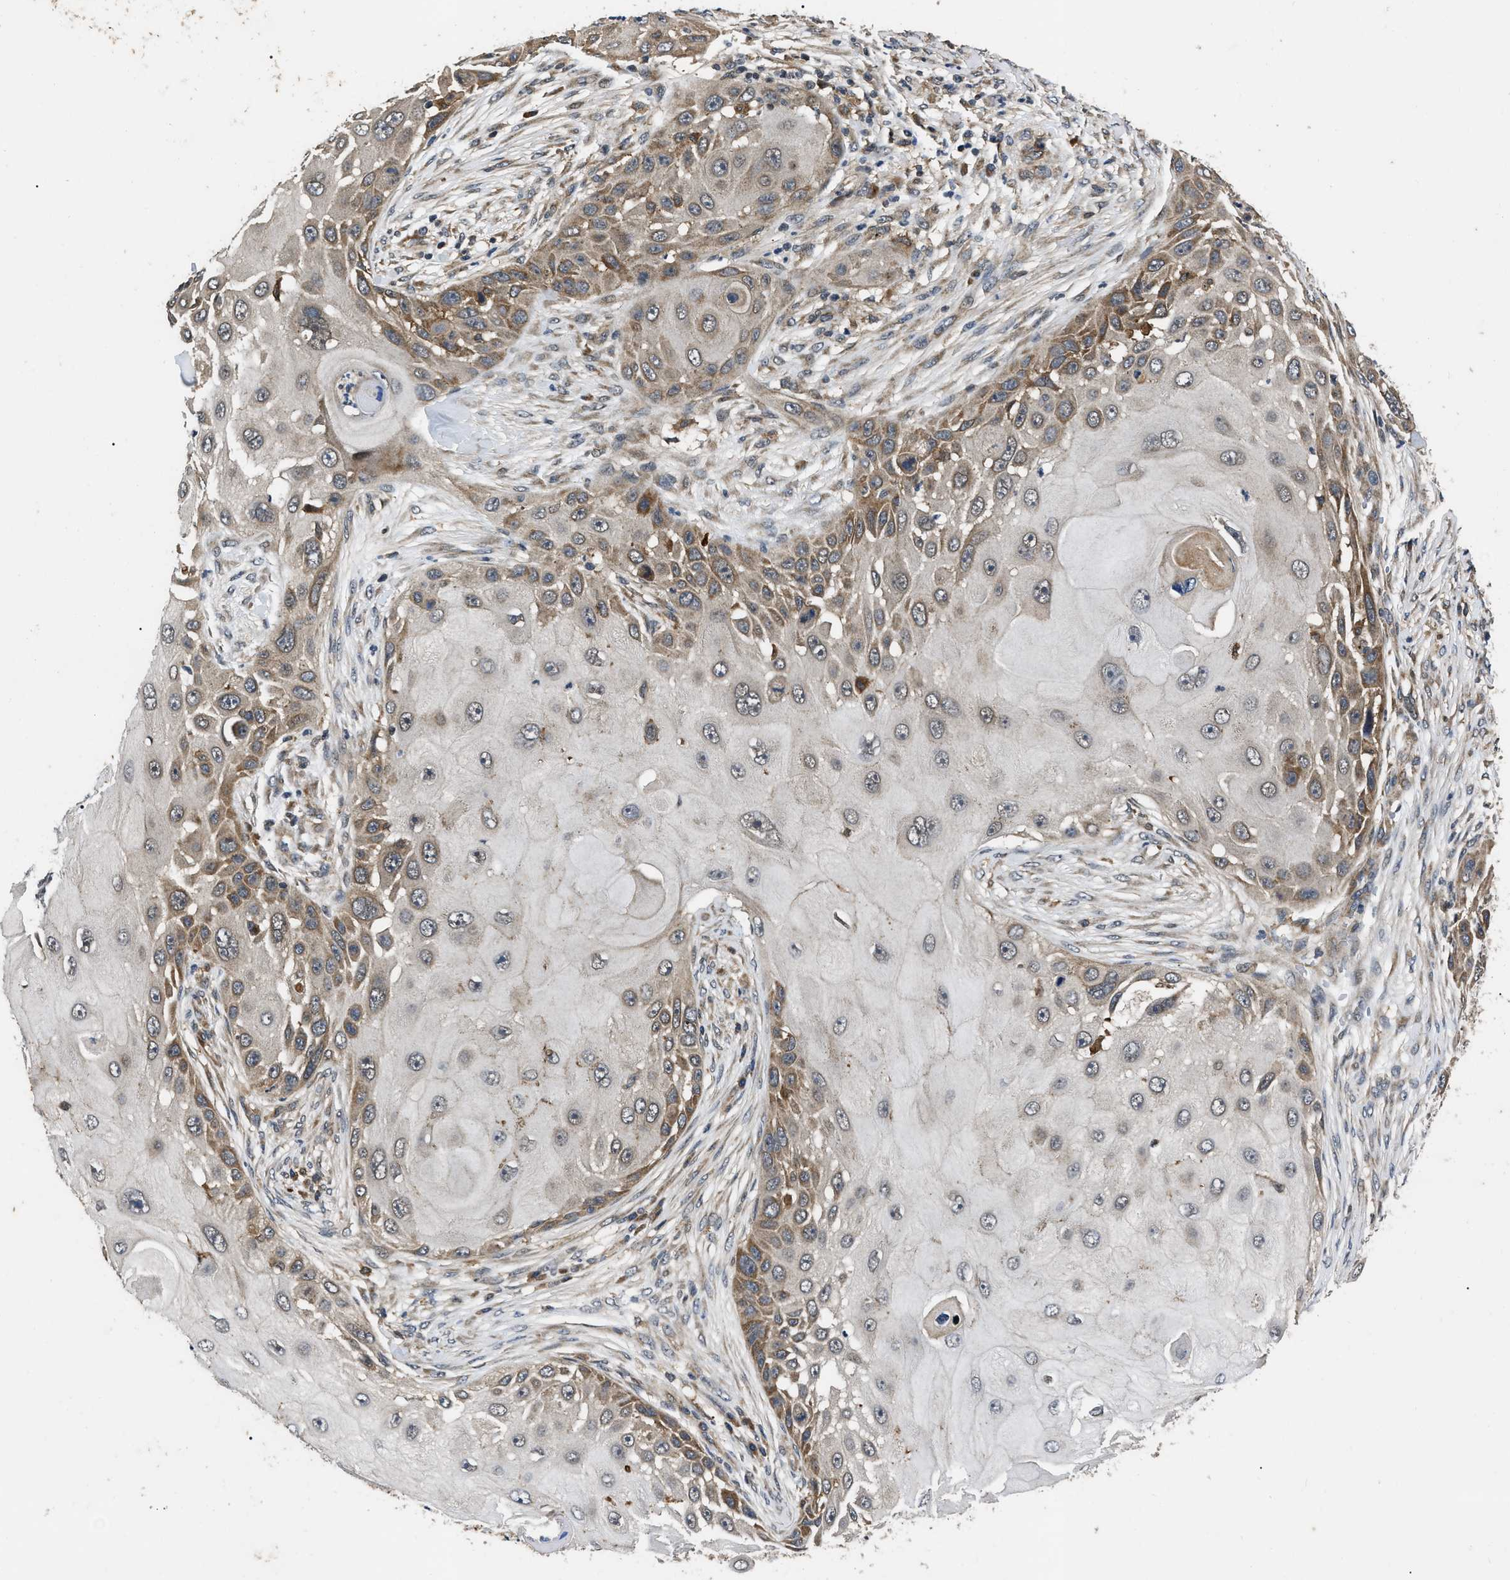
{"staining": {"intensity": "moderate", "quantity": "<25%", "location": "cytoplasmic/membranous"}, "tissue": "skin cancer", "cell_type": "Tumor cells", "image_type": "cancer", "snomed": [{"axis": "morphology", "description": "Squamous cell carcinoma, NOS"}, {"axis": "topography", "description": "Skin"}], "caption": "This photomicrograph demonstrates skin squamous cell carcinoma stained with immunohistochemistry to label a protein in brown. The cytoplasmic/membranous of tumor cells show moderate positivity for the protein. Nuclei are counter-stained blue.", "gene": "PPWD1", "patient": {"sex": "female", "age": 44}}